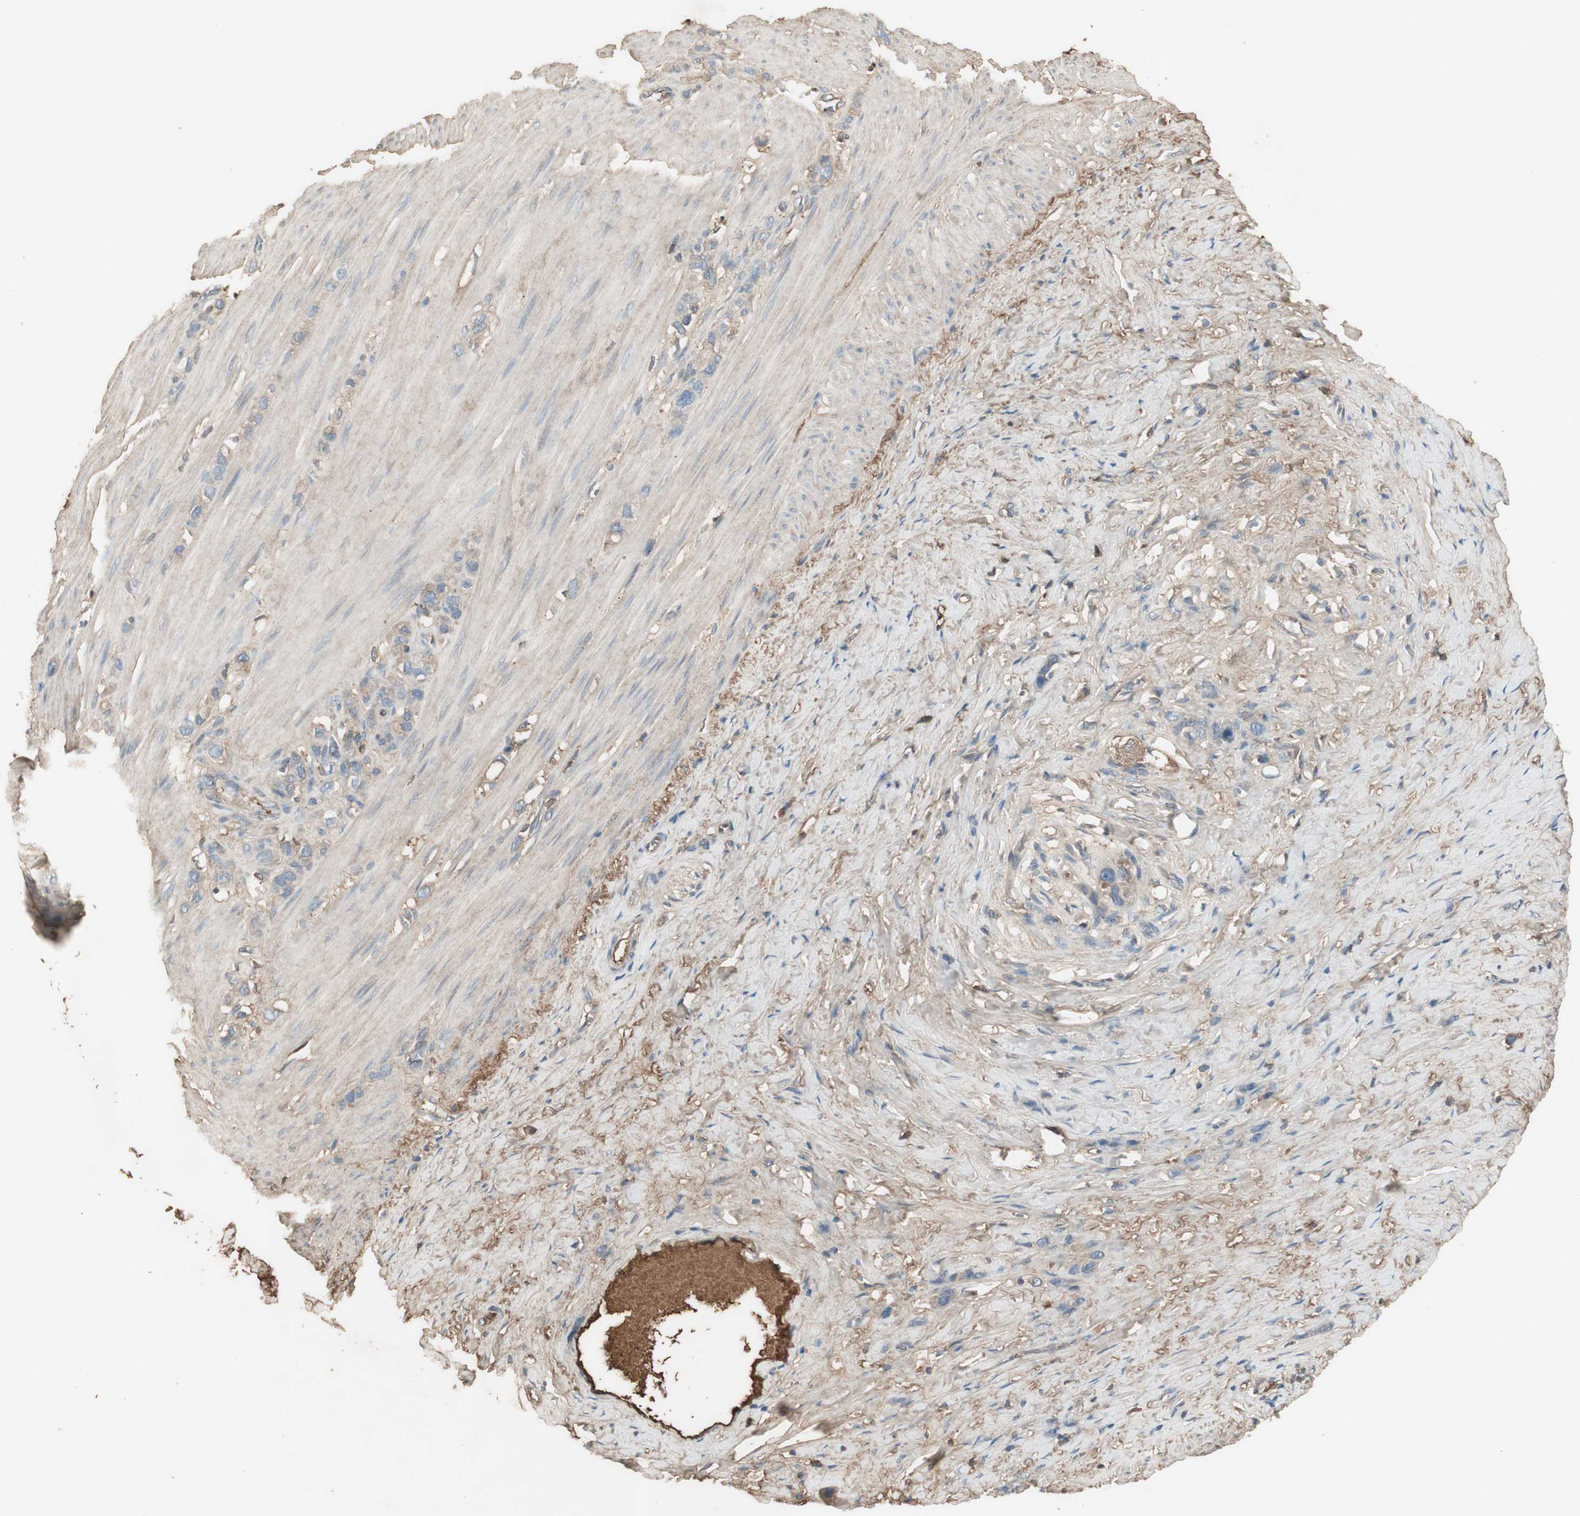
{"staining": {"intensity": "weak", "quantity": ">75%", "location": "cytoplasmic/membranous"}, "tissue": "stomach cancer", "cell_type": "Tumor cells", "image_type": "cancer", "snomed": [{"axis": "morphology", "description": "Normal tissue, NOS"}, {"axis": "morphology", "description": "Adenocarcinoma, NOS"}, {"axis": "morphology", "description": "Adenocarcinoma, High grade"}, {"axis": "topography", "description": "Stomach, upper"}, {"axis": "topography", "description": "Stomach"}], "caption": "This is an image of immunohistochemistry staining of stomach cancer, which shows weak positivity in the cytoplasmic/membranous of tumor cells.", "gene": "MMP14", "patient": {"sex": "female", "age": 65}}